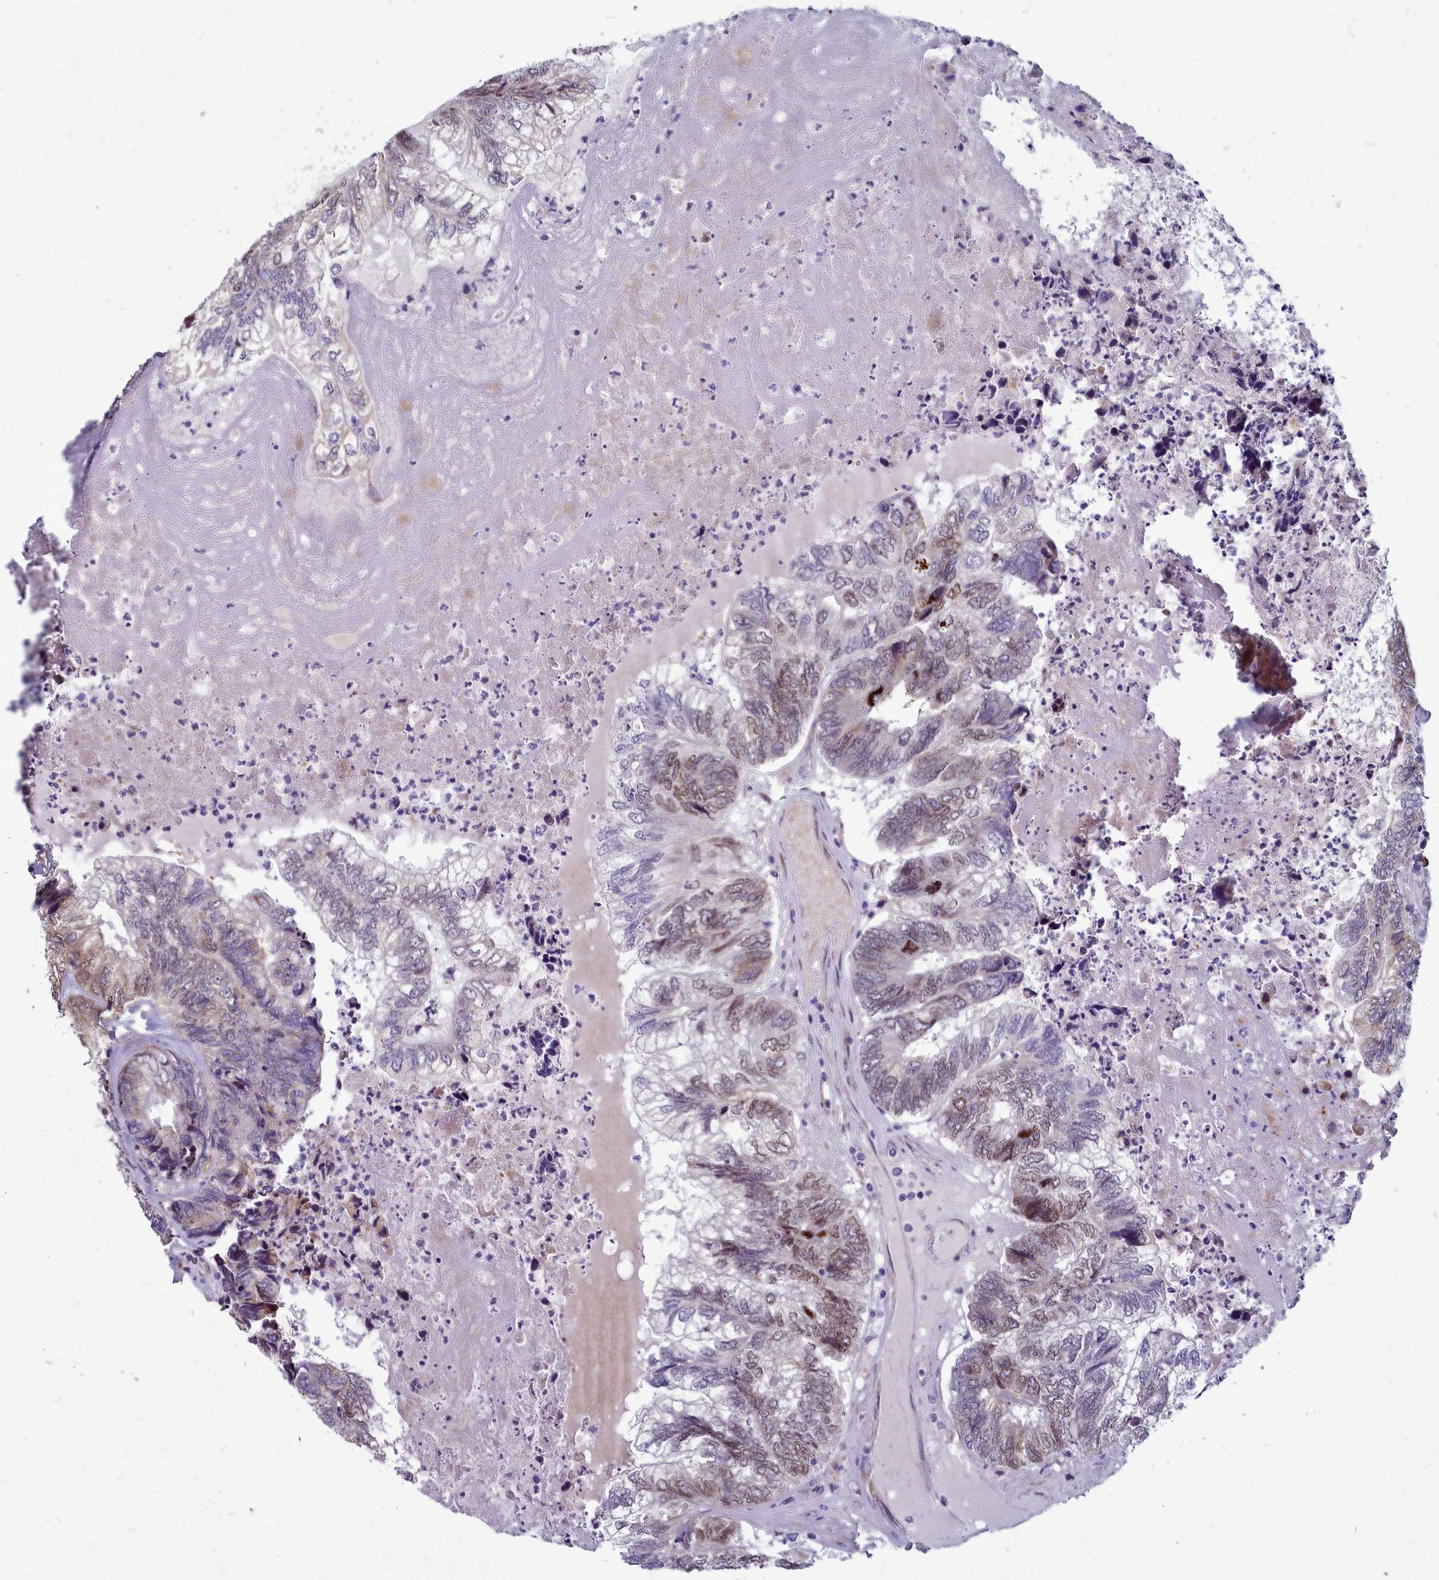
{"staining": {"intensity": "moderate", "quantity": "25%-75%", "location": "cytoplasmic/membranous,nuclear"}, "tissue": "colorectal cancer", "cell_type": "Tumor cells", "image_type": "cancer", "snomed": [{"axis": "morphology", "description": "Adenocarcinoma, NOS"}, {"axis": "topography", "description": "Colon"}], "caption": "About 25%-75% of tumor cells in human colorectal cancer reveal moderate cytoplasmic/membranous and nuclear protein staining as visualized by brown immunohistochemical staining.", "gene": "SMPD4", "patient": {"sex": "female", "age": 67}}